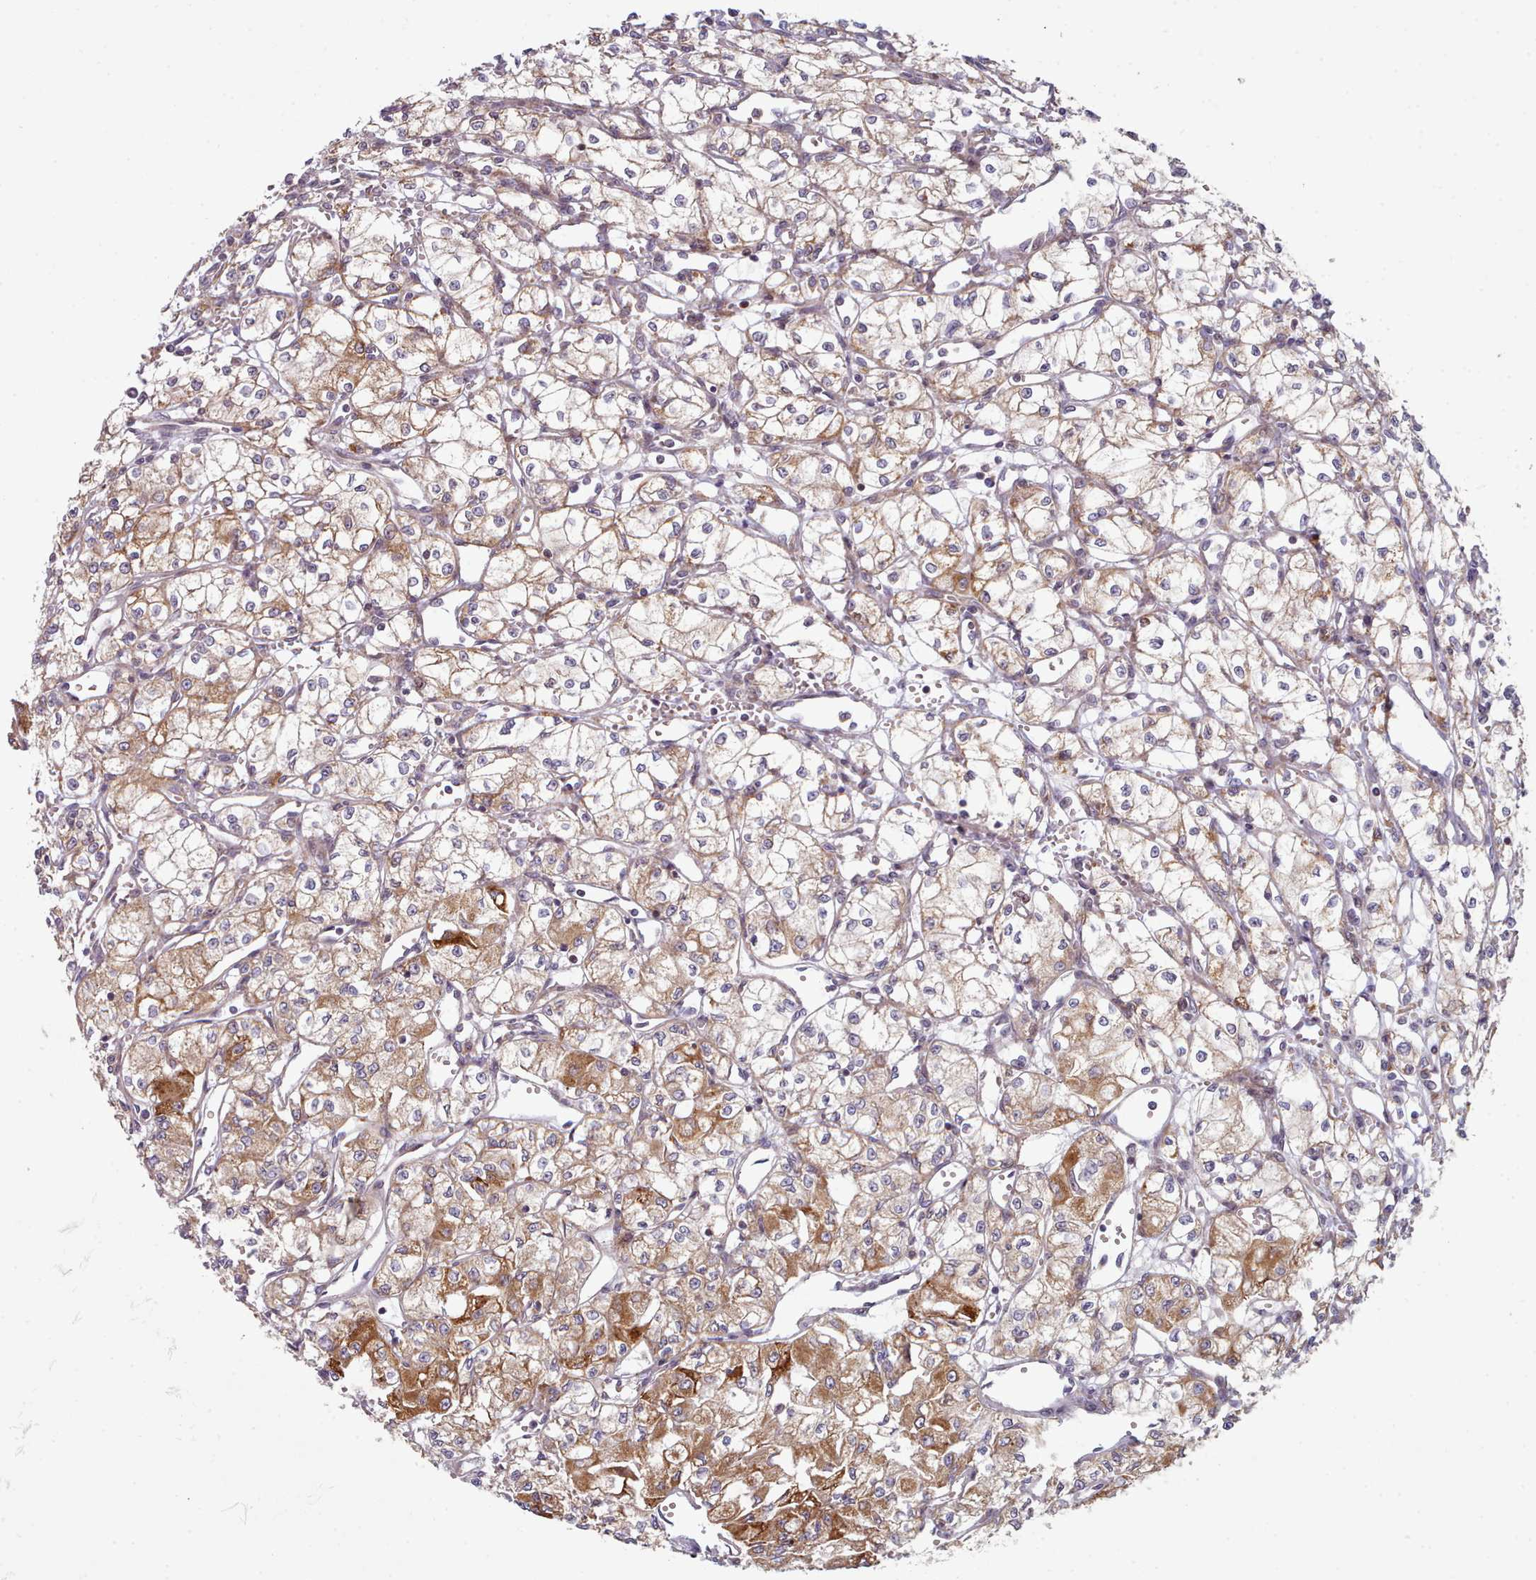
{"staining": {"intensity": "moderate", "quantity": "25%-75%", "location": "cytoplasmic/membranous"}, "tissue": "renal cancer", "cell_type": "Tumor cells", "image_type": "cancer", "snomed": [{"axis": "morphology", "description": "Adenocarcinoma, NOS"}, {"axis": "topography", "description": "Kidney"}], "caption": "Immunohistochemical staining of renal adenocarcinoma exhibits medium levels of moderate cytoplasmic/membranous staining in approximately 25%-75% of tumor cells.", "gene": "TRIM26", "patient": {"sex": "male", "age": 59}}